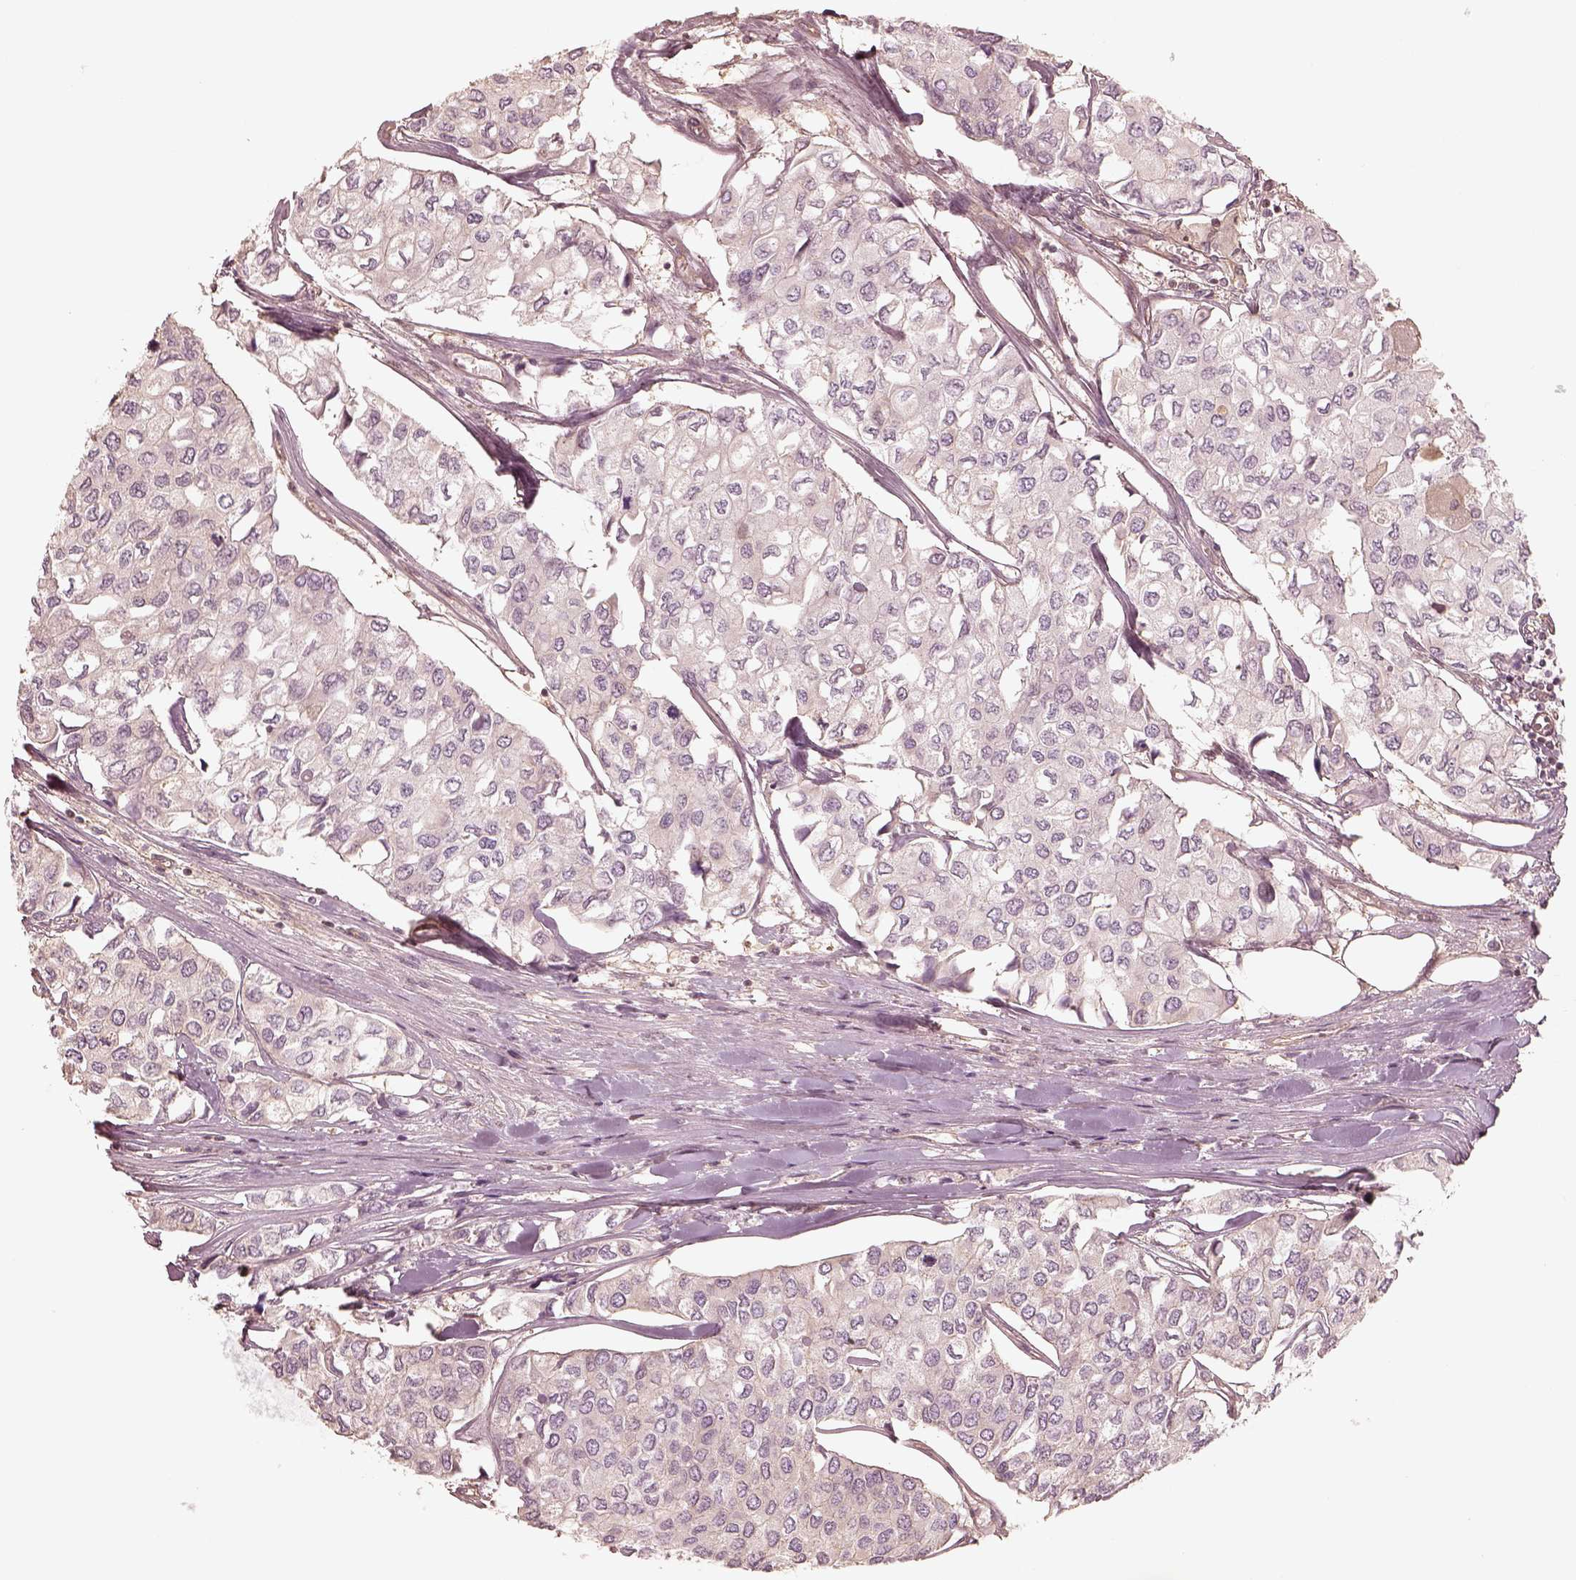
{"staining": {"intensity": "negative", "quantity": "none", "location": "none"}, "tissue": "urothelial cancer", "cell_type": "Tumor cells", "image_type": "cancer", "snomed": [{"axis": "morphology", "description": "Urothelial carcinoma, High grade"}, {"axis": "topography", "description": "Urinary bladder"}], "caption": "Protein analysis of urothelial carcinoma (high-grade) reveals no significant staining in tumor cells.", "gene": "KIF5C", "patient": {"sex": "male", "age": 73}}